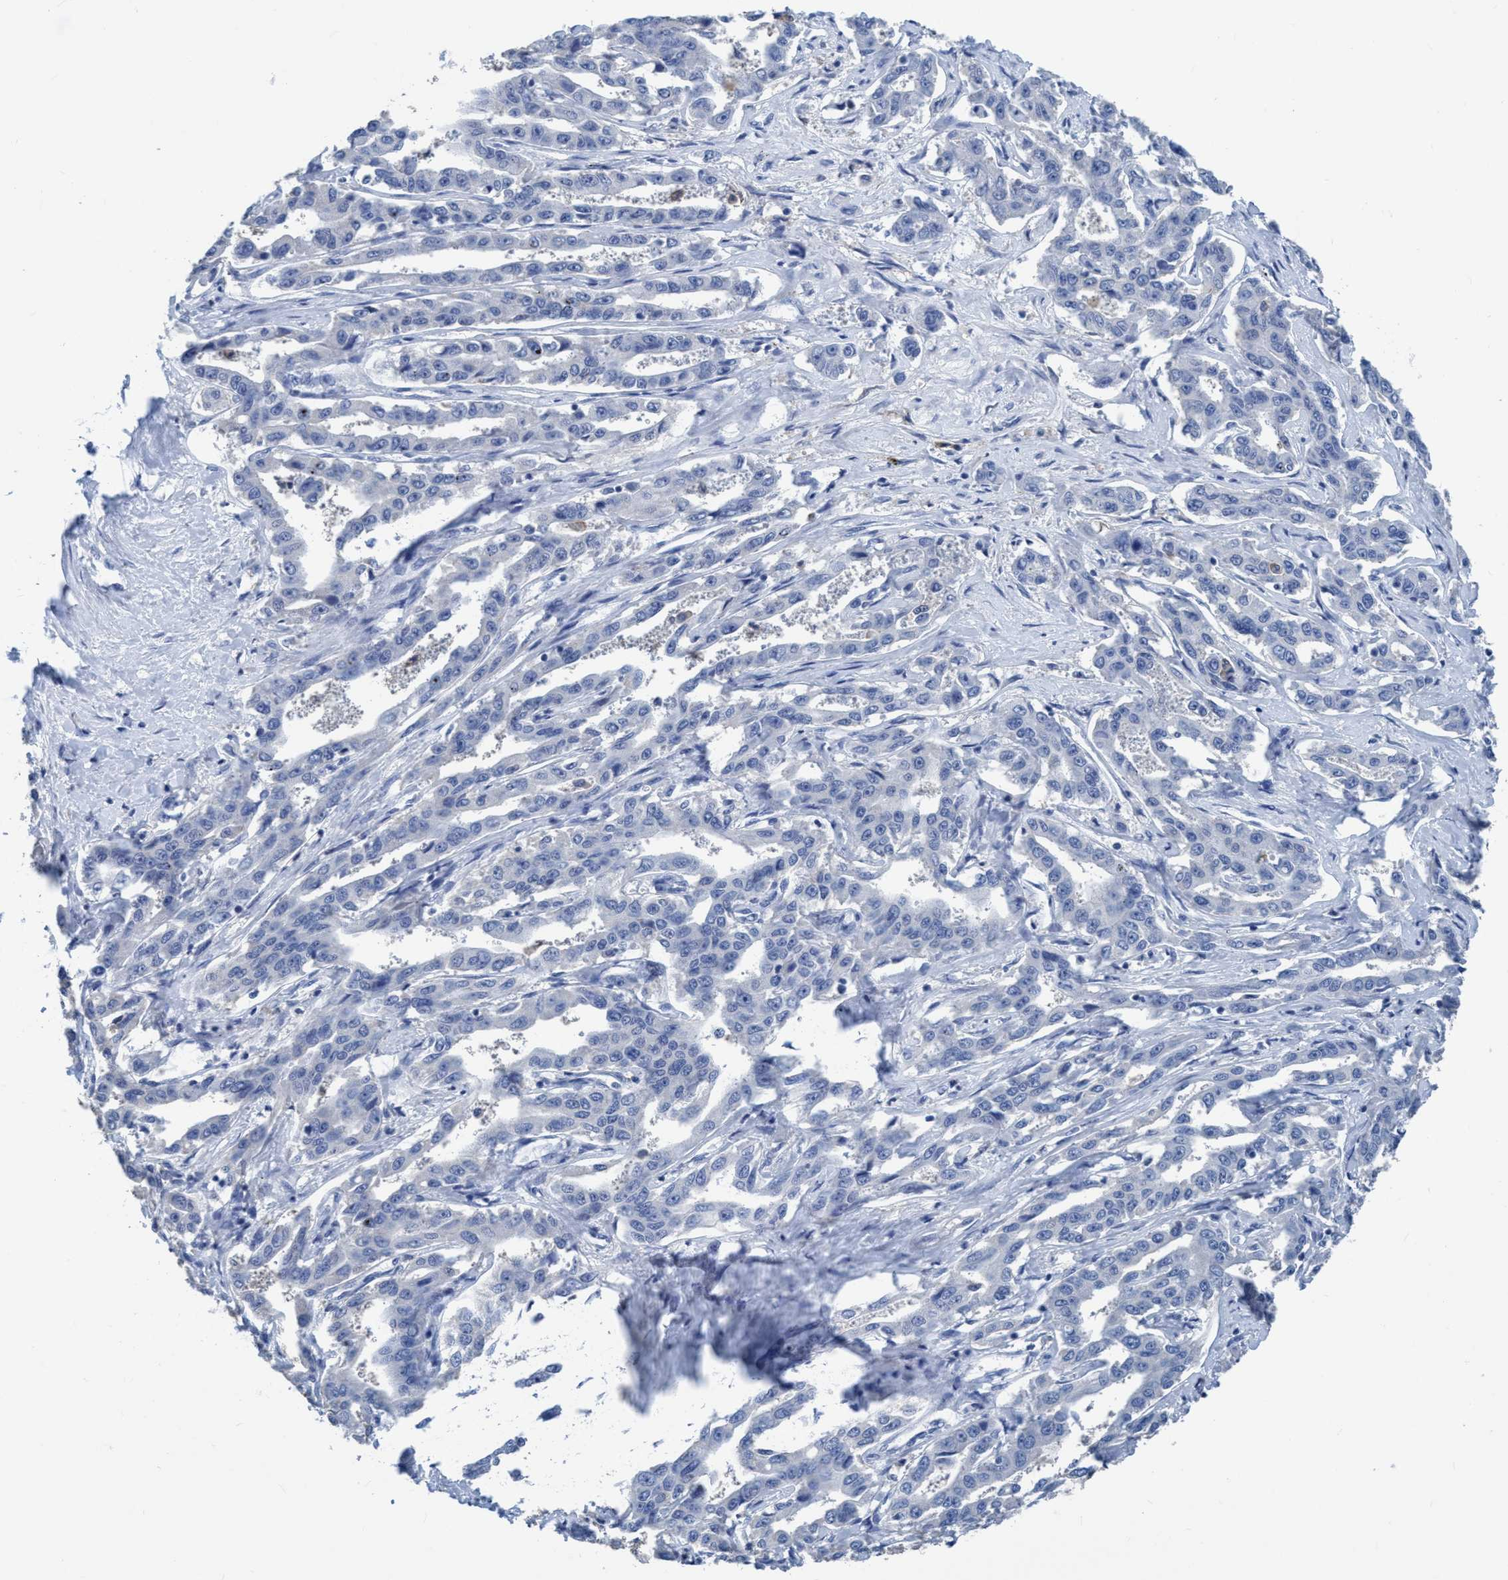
{"staining": {"intensity": "negative", "quantity": "none", "location": "none"}, "tissue": "liver cancer", "cell_type": "Tumor cells", "image_type": "cancer", "snomed": [{"axis": "morphology", "description": "Cholangiocarcinoma"}, {"axis": "topography", "description": "Liver"}], "caption": "IHC of liver cancer (cholangiocarcinoma) exhibits no positivity in tumor cells.", "gene": "DNAI1", "patient": {"sex": "male", "age": 59}}